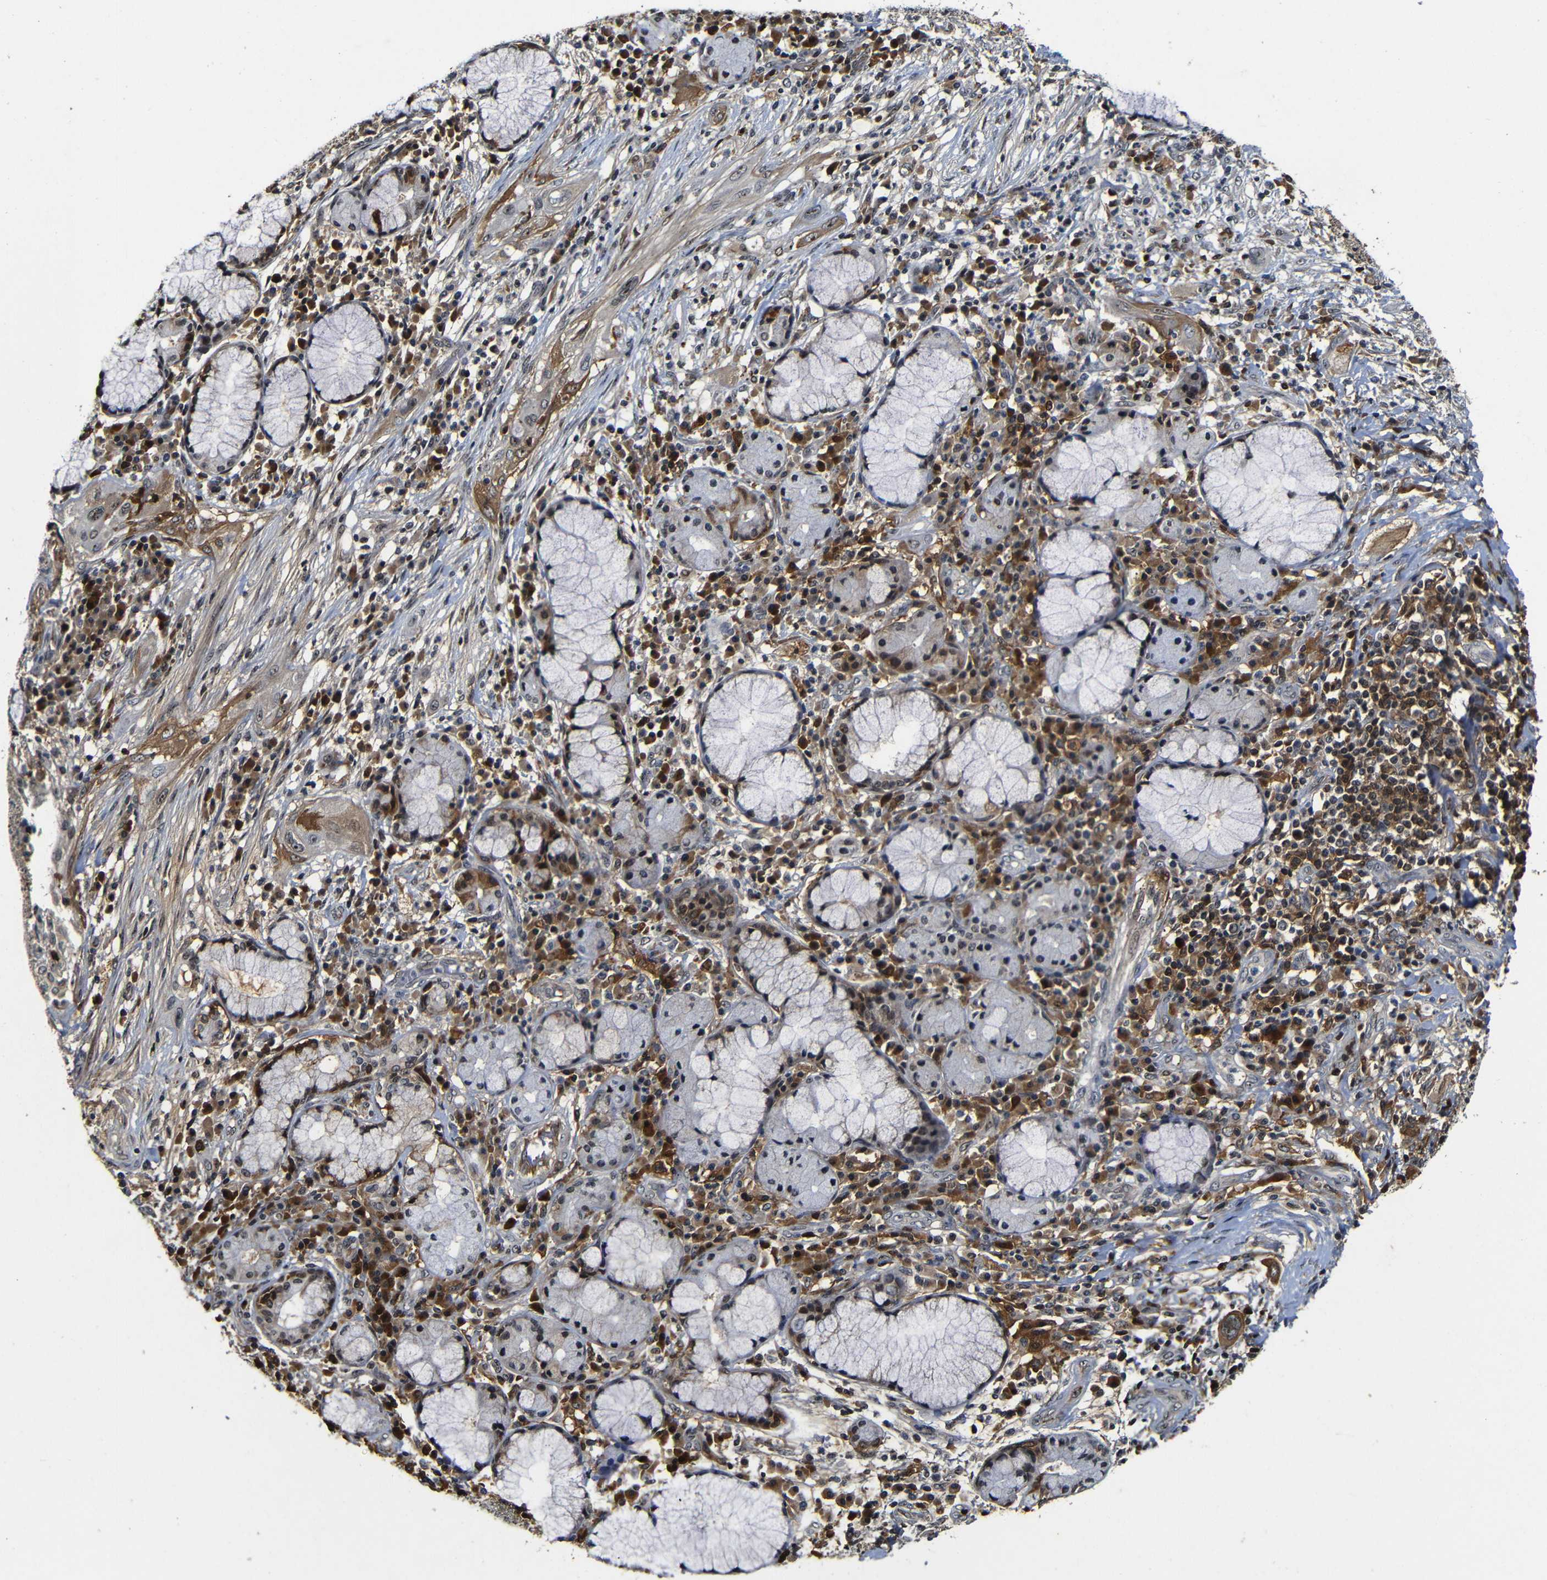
{"staining": {"intensity": "moderate", "quantity": "25%-75%", "location": "cytoplasmic/membranous"}, "tissue": "lung cancer", "cell_type": "Tumor cells", "image_type": "cancer", "snomed": [{"axis": "morphology", "description": "Squamous cell carcinoma, NOS"}, {"axis": "topography", "description": "Lung"}], "caption": "Moderate cytoplasmic/membranous expression is seen in about 25%-75% of tumor cells in squamous cell carcinoma (lung). (brown staining indicates protein expression, while blue staining denotes nuclei).", "gene": "MYC", "patient": {"sex": "female", "age": 47}}